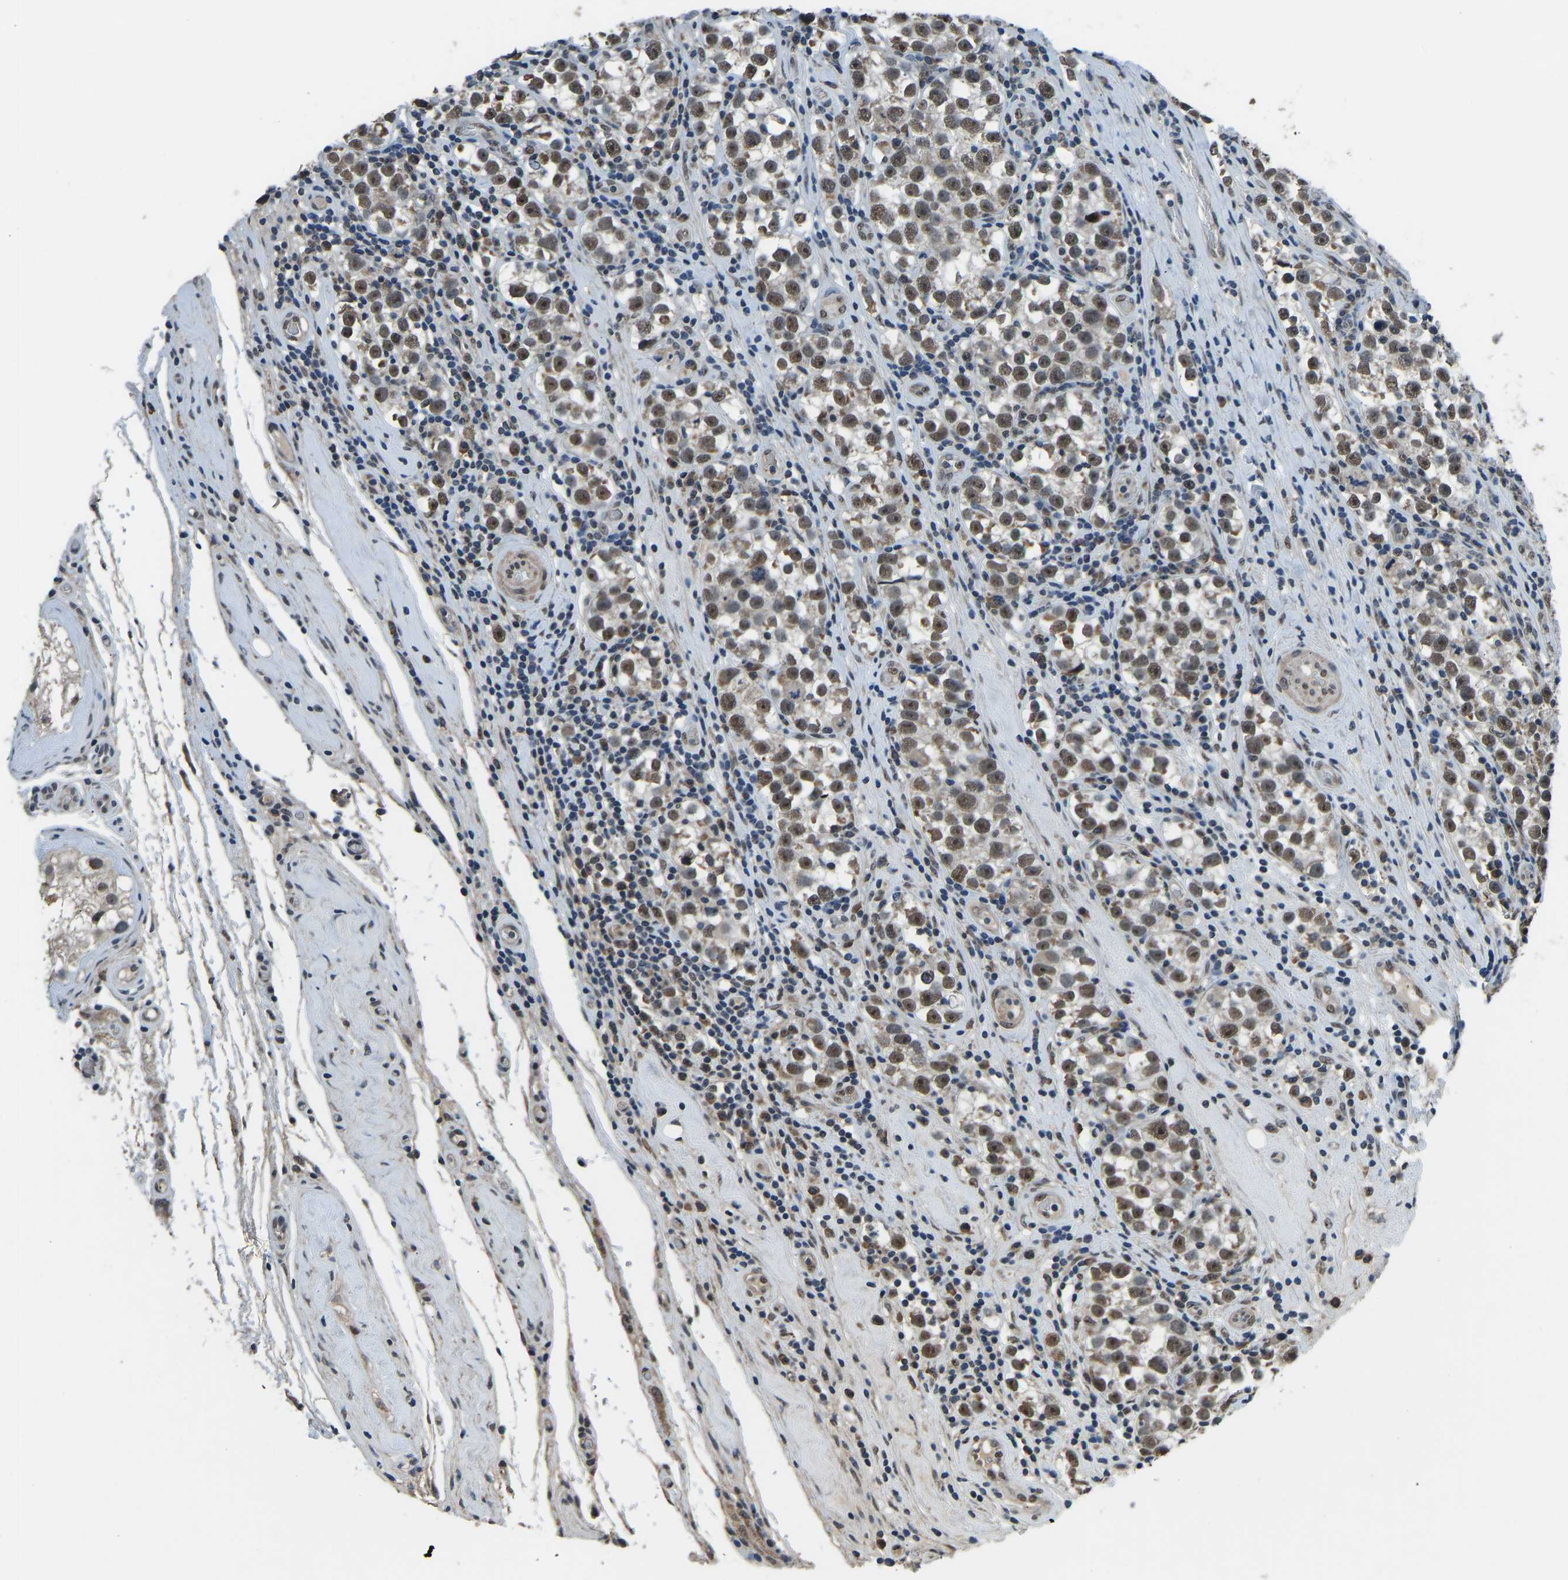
{"staining": {"intensity": "weak", "quantity": ">75%", "location": "nuclear"}, "tissue": "testis cancer", "cell_type": "Tumor cells", "image_type": "cancer", "snomed": [{"axis": "morphology", "description": "Normal tissue, NOS"}, {"axis": "morphology", "description": "Seminoma, NOS"}, {"axis": "topography", "description": "Testis"}], "caption": "The immunohistochemical stain labels weak nuclear positivity in tumor cells of testis cancer tissue.", "gene": "FOS", "patient": {"sex": "male", "age": 43}}